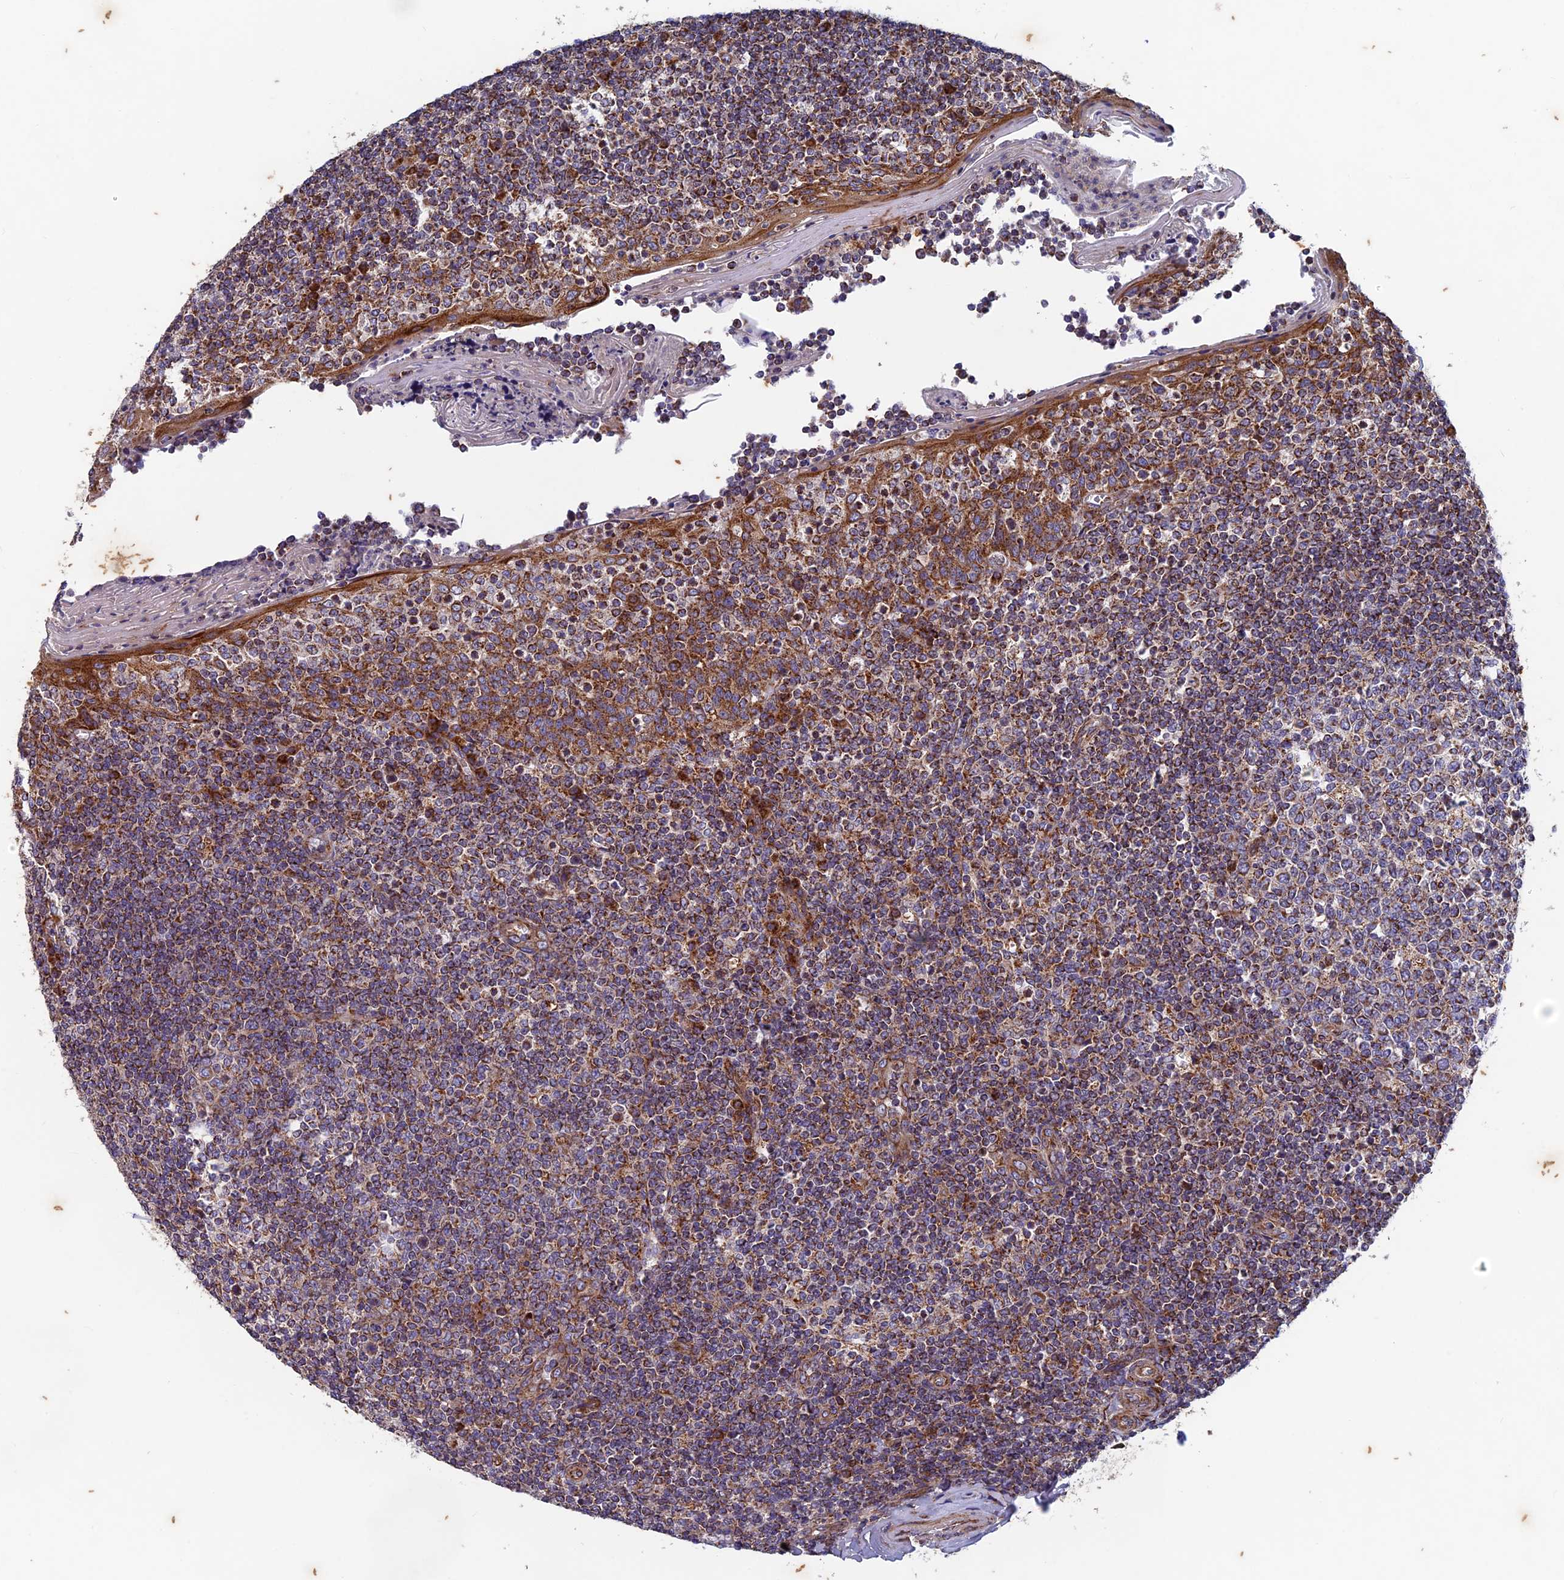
{"staining": {"intensity": "moderate", "quantity": "<25%", "location": "cytoplasmic/membranous"}, "tissue": "tonsil", "cell_type": "Germinal center cells", "image_type": "normal", "snomed": [{"axis": "morphology", "description": "Normal tissue, NOS"}, {"axis": "topography", "description": "Tonsil"}], "caption": "Human tonsil stained with a brown dye exhibits moderate cytoplasmic/membranous positive expression in approximately <25% of germinal center cells.", "gene": "AP4S1", "patient": {"sex": "female", "age": 19}}